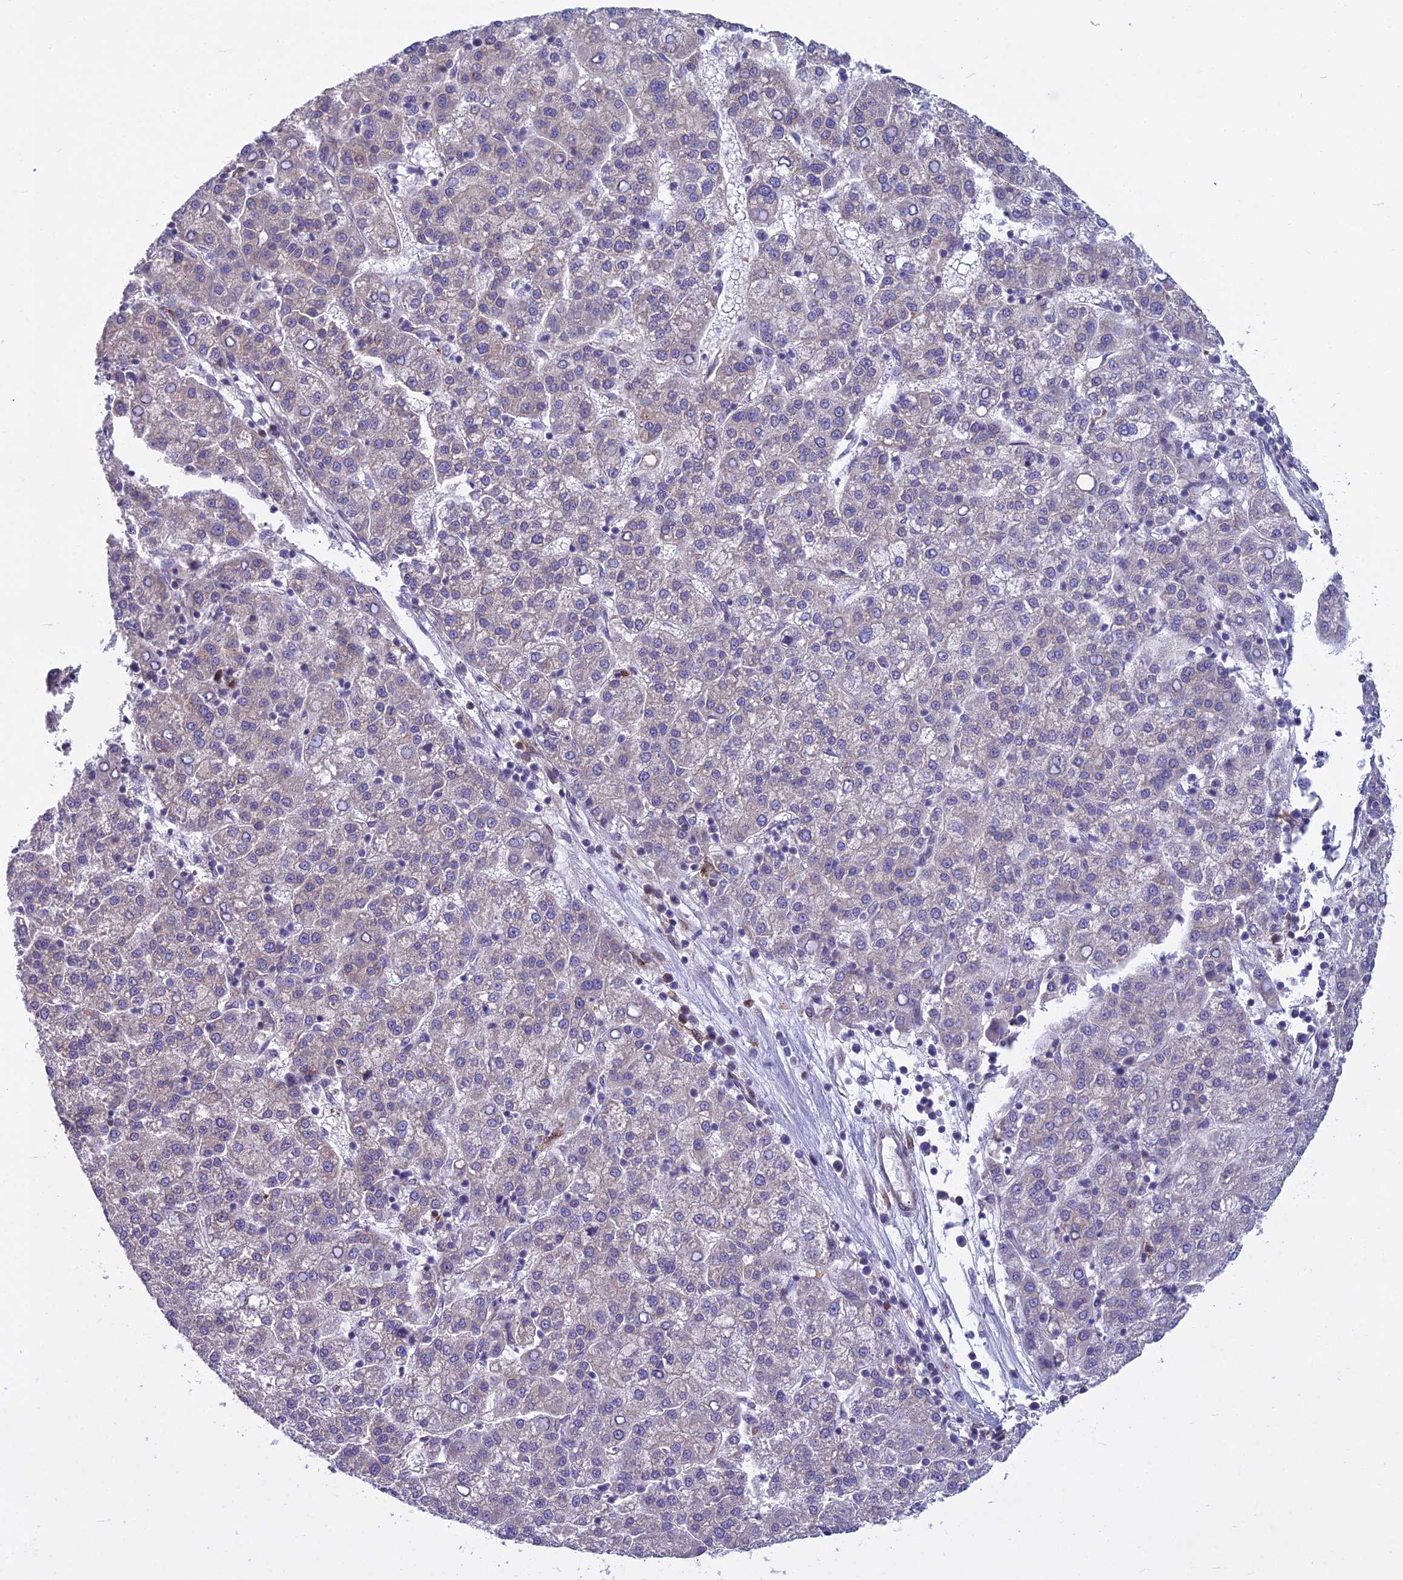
{"staining": {"intensity": "negative", "quantity": "none", "location": "none"}, "tissue": "liver cancer", "cell_type": "Tumor cells", "image_type": "cancer", "snomed": [{"axis": "morphology", "description": "Carcinoma, Hepatocellular, NOS"}, {"axis": "topography", "description": "Liver"}], "caption": "High power microscopy micrograph of an IHC micrograph of hepatocellular carcinoma (liver), revealing no significant staining in tumor cells.", "gene": "PCDHB14", "patient": {"sex": "female", "age": 58}}